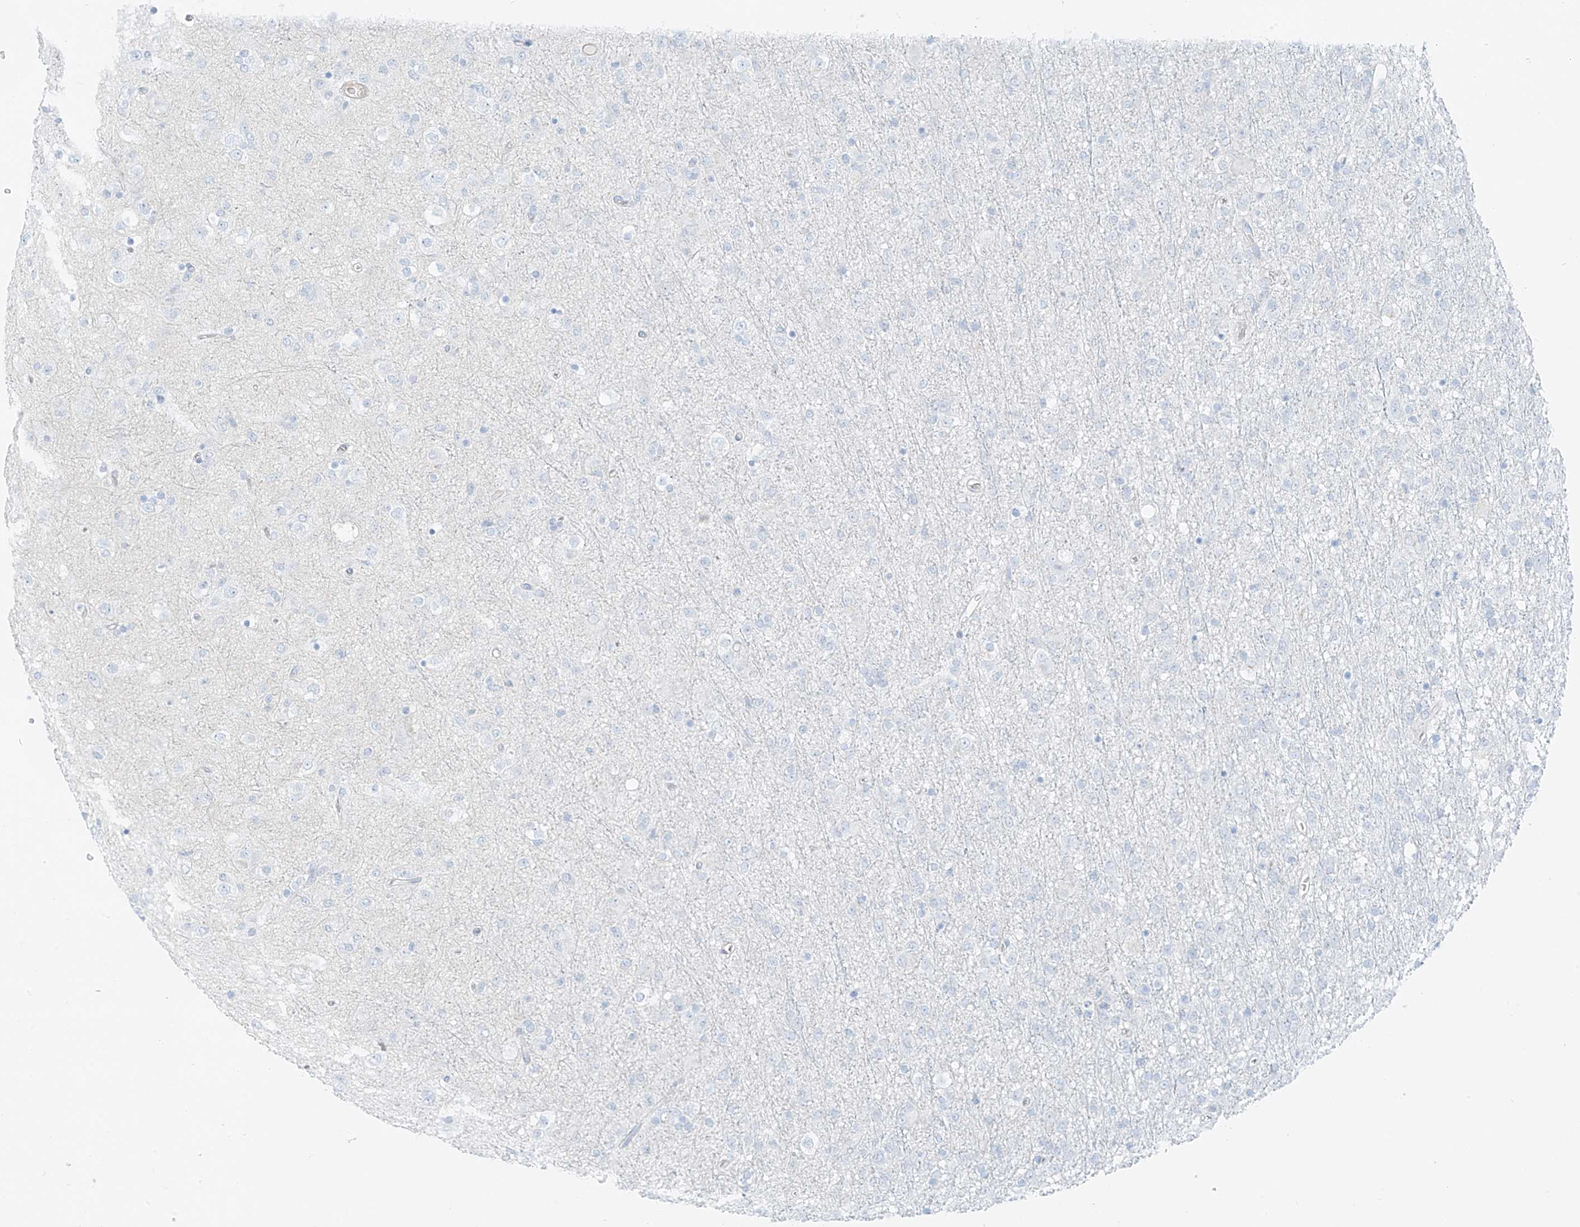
{"staining": {"intensity": "negative", "quantity": "none", "location": "none"}, "tissue": "glioma", "cell_type": "Tumor cells", "image_type": "cancer", "snomed": [{"axis": "morphology", "description": "Glioma, malignant, Low grade"}, {"axis": "topography", "description": "Brain"}], "caption": "Micrograph shows no protein staining in tumor cells of glioma tissue. (DAB (3,3'-diaminobenzidine) immunohistochemistry visualized using brightfield microscopy, high magnification).", "gene": "SMCP", "patient": {"sex": "male", "age": 65}}